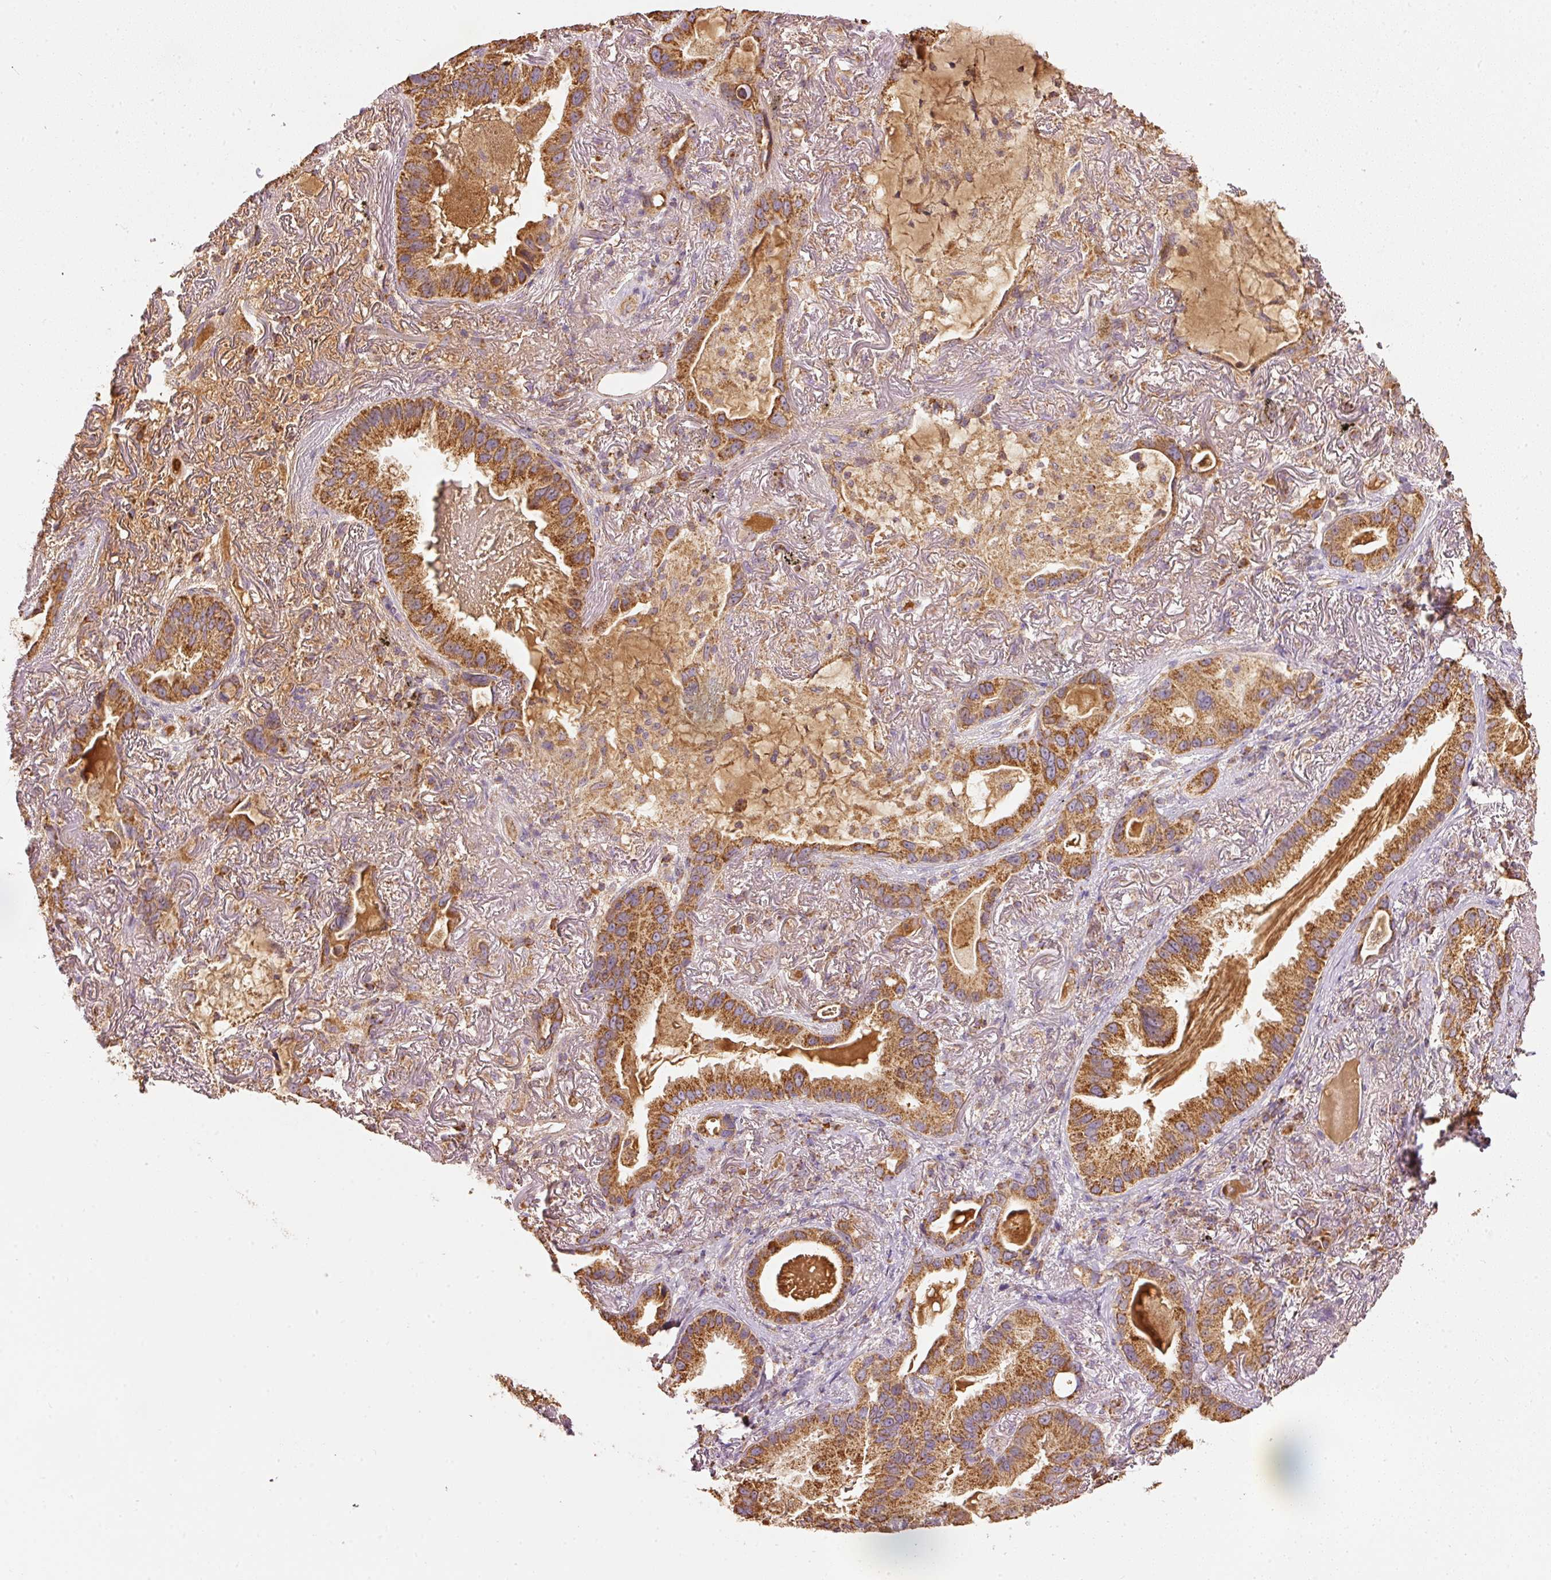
{"staining": {"intensity": "strong", "quantity": ">75%", "location": "cytoplasmic/membranous"}, "tissue": "lung cancer", "cell_type": "Tumor cells", "image_type": "cancer", "snomed": [{"axis": "morphology", "description": "Adenocarcinoma, NOS"}, {"axis": "topography", "description": "Lung"}], "caption": "Lung cancer (adenocarcinoma) stained with a protein marker shows strong staining in tumor cells.", "gene": "PSENEN", "patient": {"sex": "female", "age": 69}}